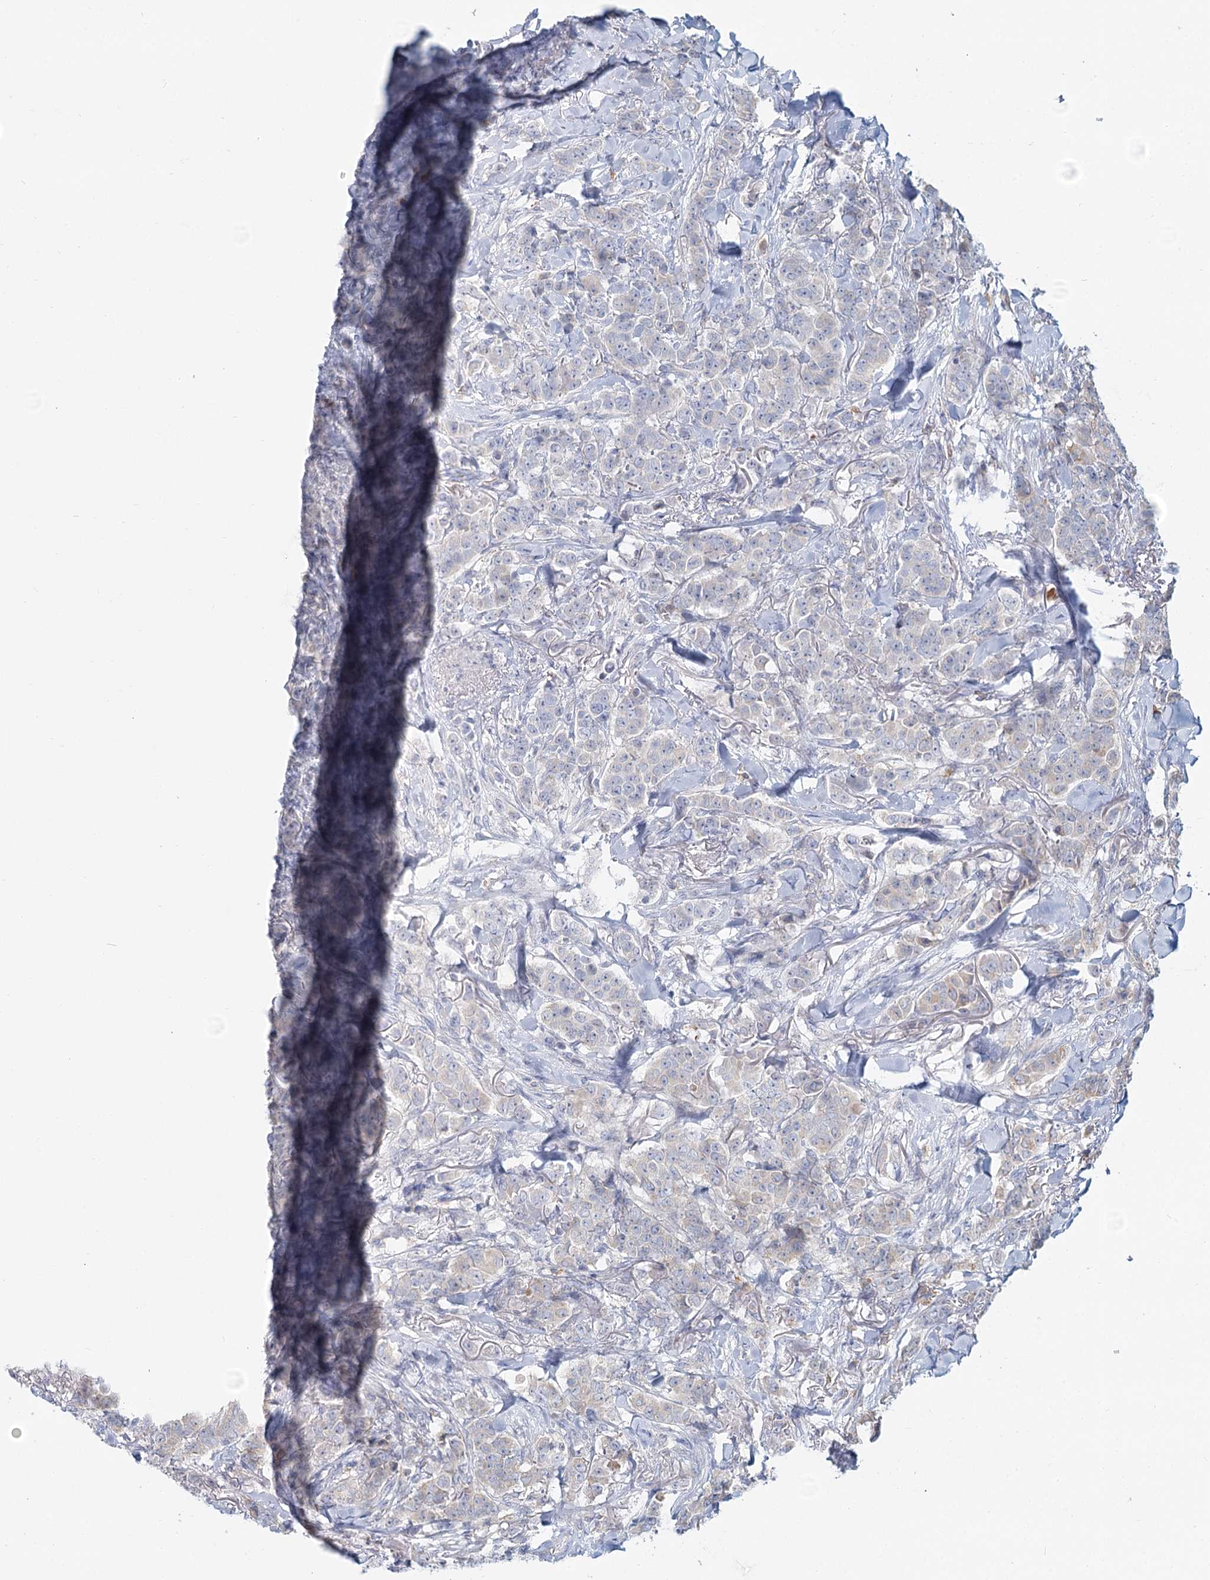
{"staining": {"intensity": "negative", "quantity": "none", "location": "none"}, "tissue": "breast cancer", "cell_type": "Tumor cells", "image_type": "cancer", "snomed": [{"axis": "morphology", "description": "Duct carcinoma"}, {"axis": "topography", "description": "Breast"}], "caption": "An image of human breast intraductal carcinoma is negative for staining in tumor cells. (DAB immunohistochemistry, high magnification).", "gene": "ANKRD16", "patient": {"sex": "female", "age": 40}}